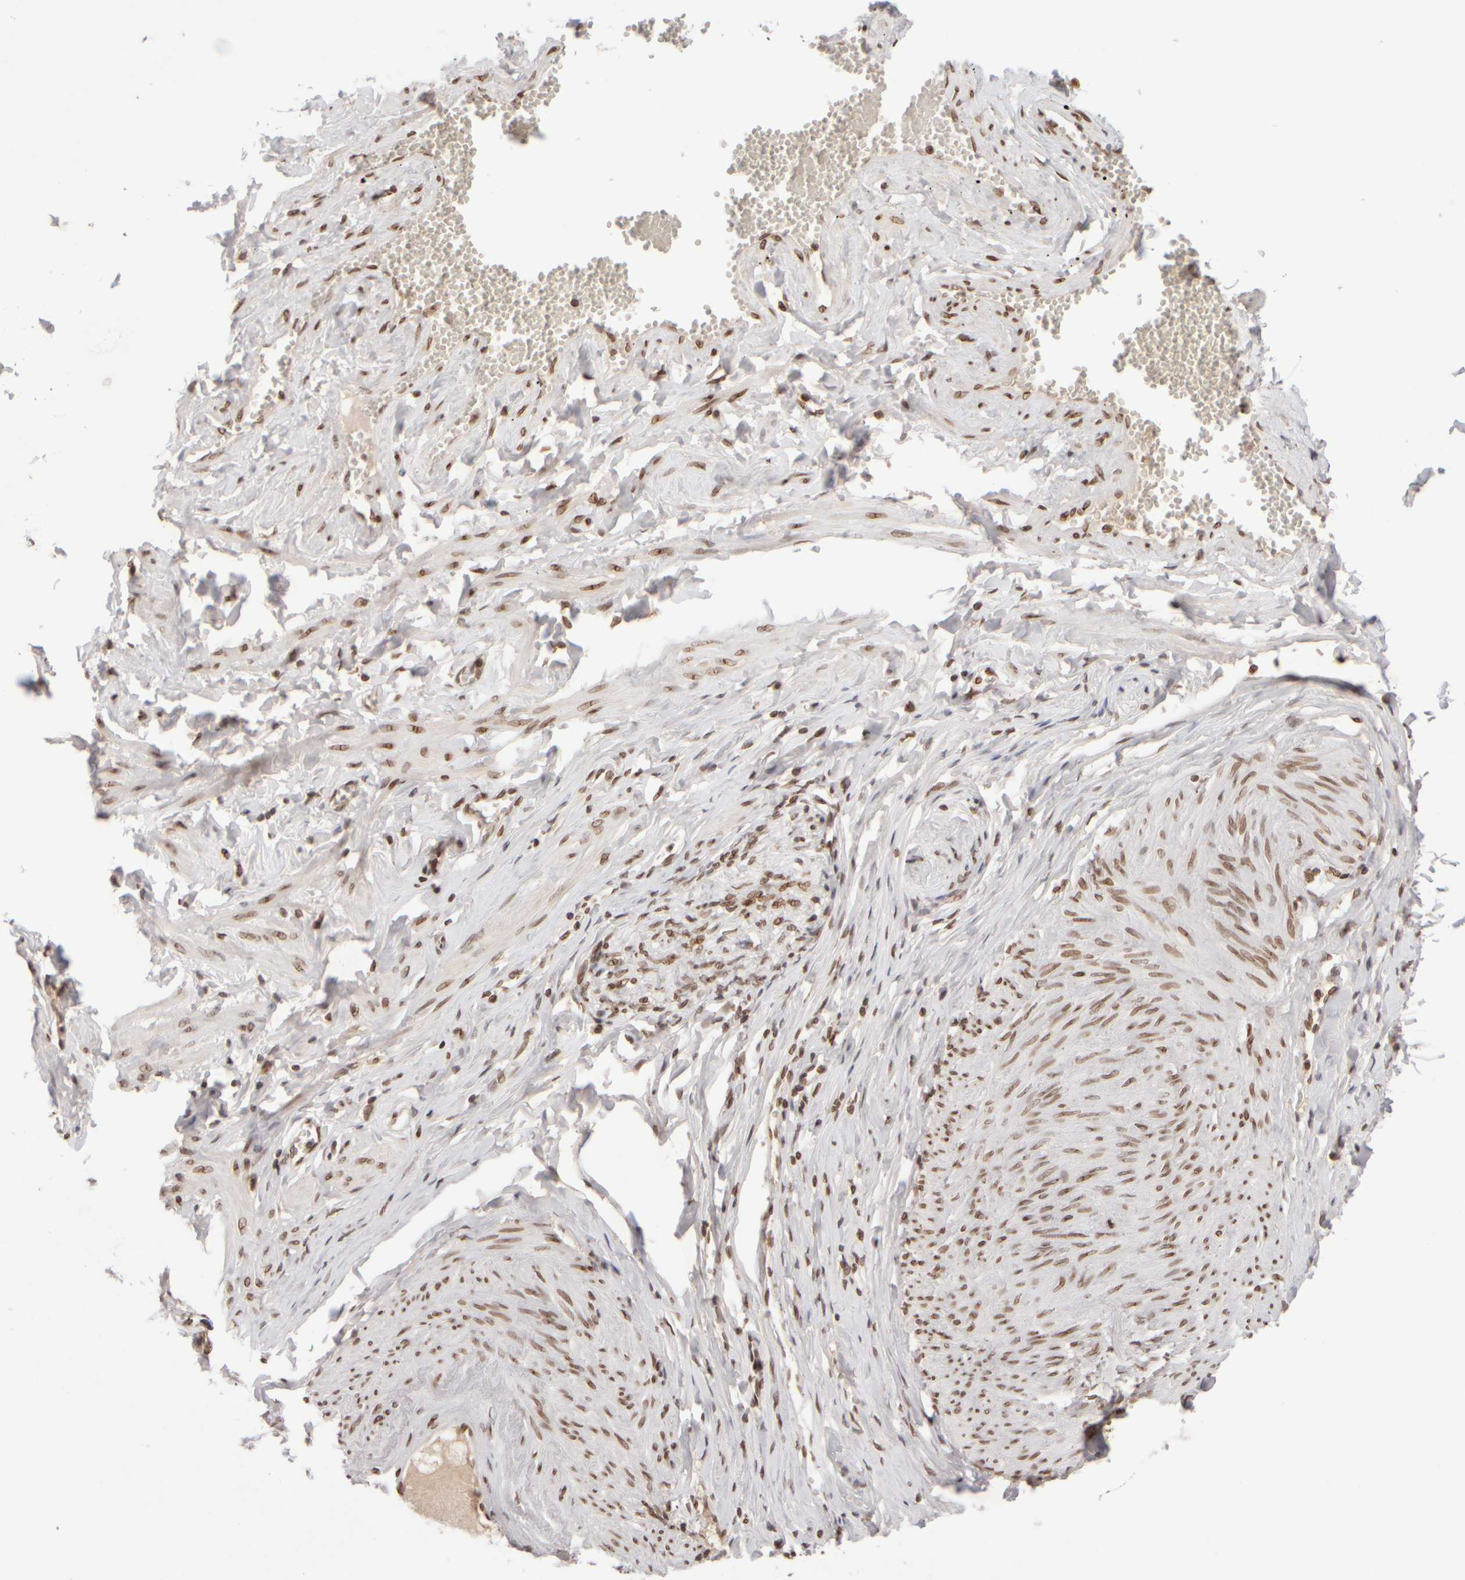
{"staining": {"intensity": "strong", "quantity": ">75%", "location": "nuclear"}, "tissue": "adipose tissue", "cell_type": "Adipocytes", "image_type": "normal", "snomed": [{"axis": "morphology", "description": "Normal tissue, NOS"}, {"axis": "topography", "description": "Vascular tissue"}, {"axis": "topography", "description": "Fallopian tube"}, {"axis": "topography", "description": "Ovary"}], "caption": "Immunohistochemical staining of normal adipose tissue displays high levels of strong nuclear positivity in about >75% of adipocytes.", "gene": "ZC3HC1", "patient": {"sex": "female", "age": 67}}